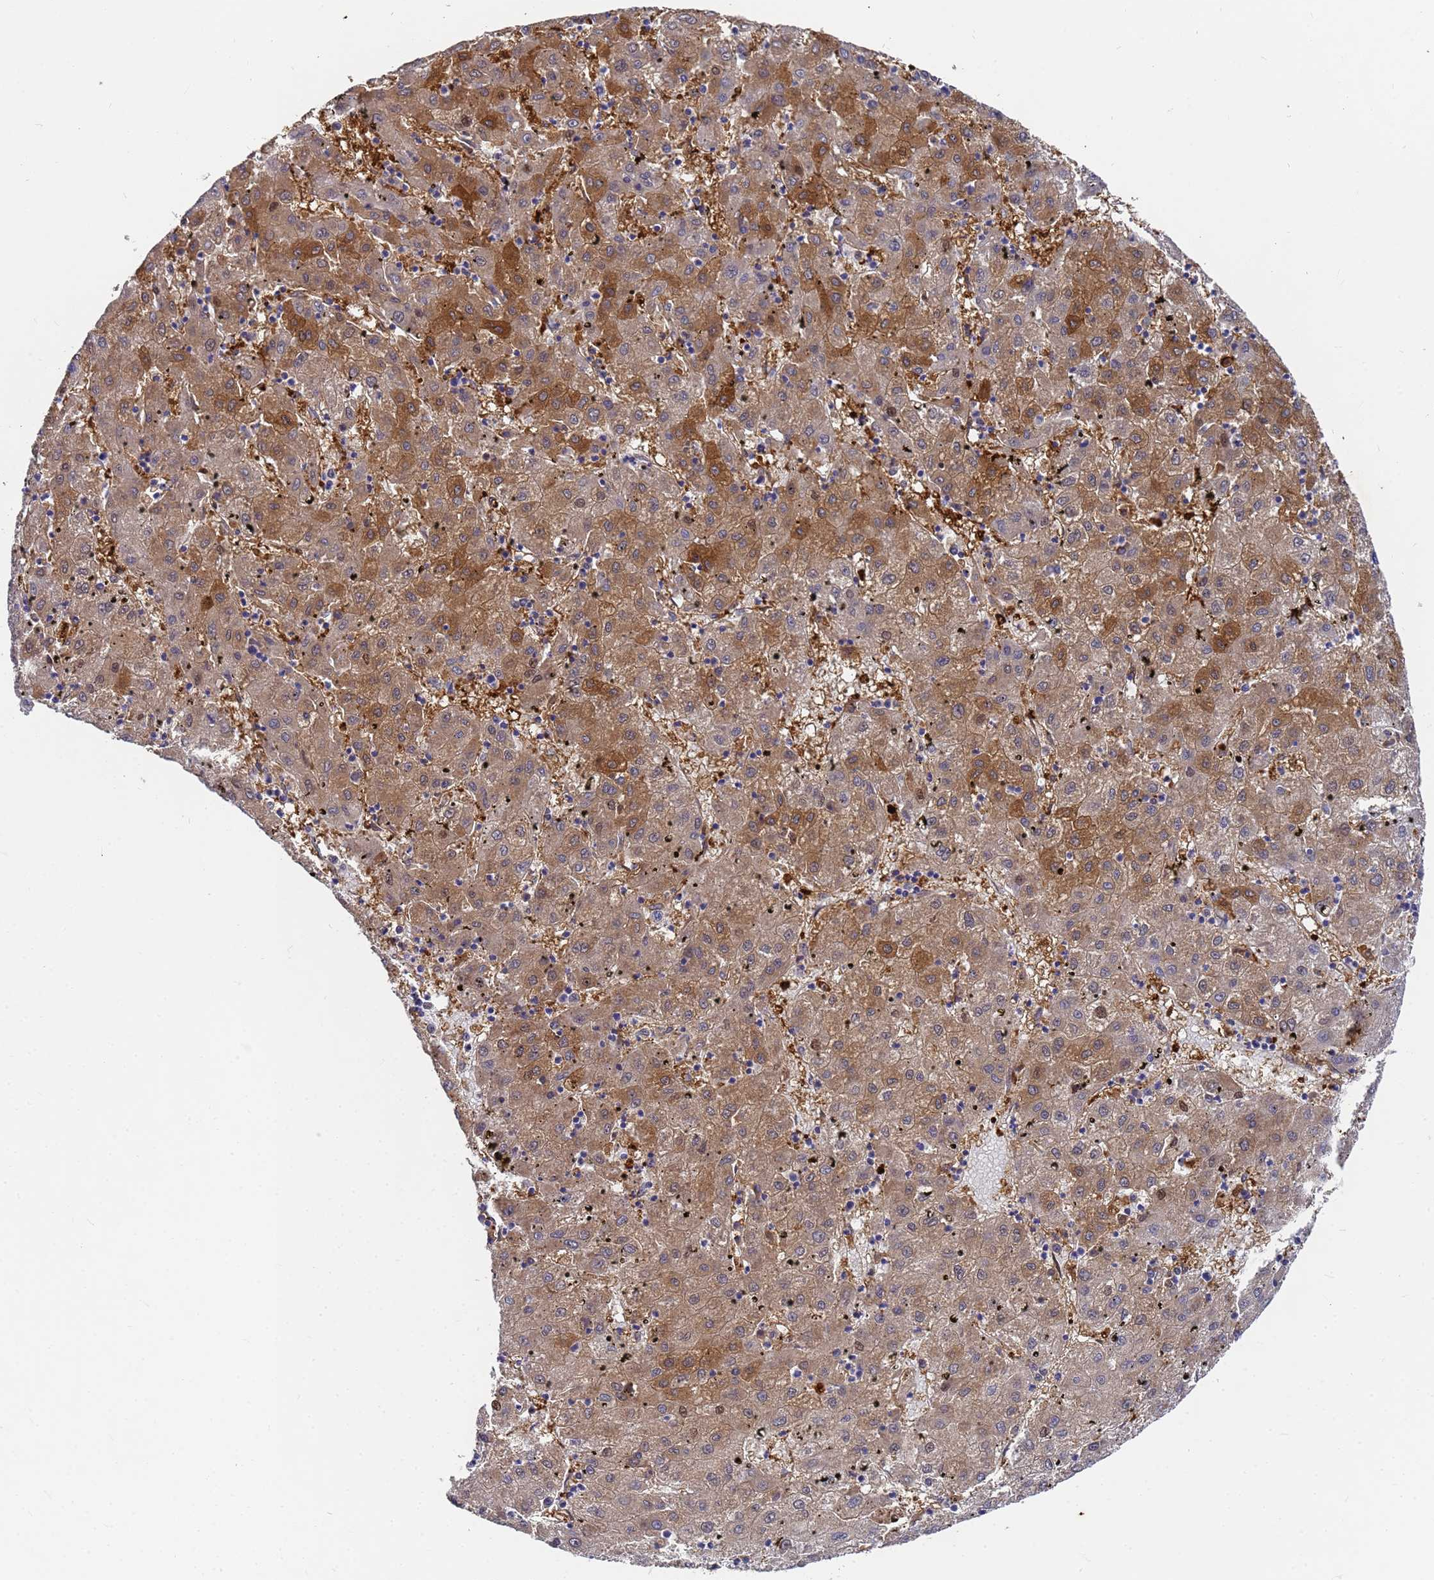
{"staining": {"intensity": "moderate", "quantity": "25%-75%", "location": "cytoplasmic/membranous"}, "tissue": "liver cancer", "cell_type": "Tumor cells", "image_type": "cancer", "snomed": [{"axis": "morphology", "description": "Carcinoma, Hepatocellular, NOS"}, {"axis": "topography", "description": "Liver"}], "caption": "Human liver cancer (hepatocellular carcinoma) stained with a brown dye displays moderate cytoplasmic/membranous positive staining in about 25%-75% of tumor cells.", "gene": "SLC35E2B", "patient": {"sex": "male", "age": 72}}